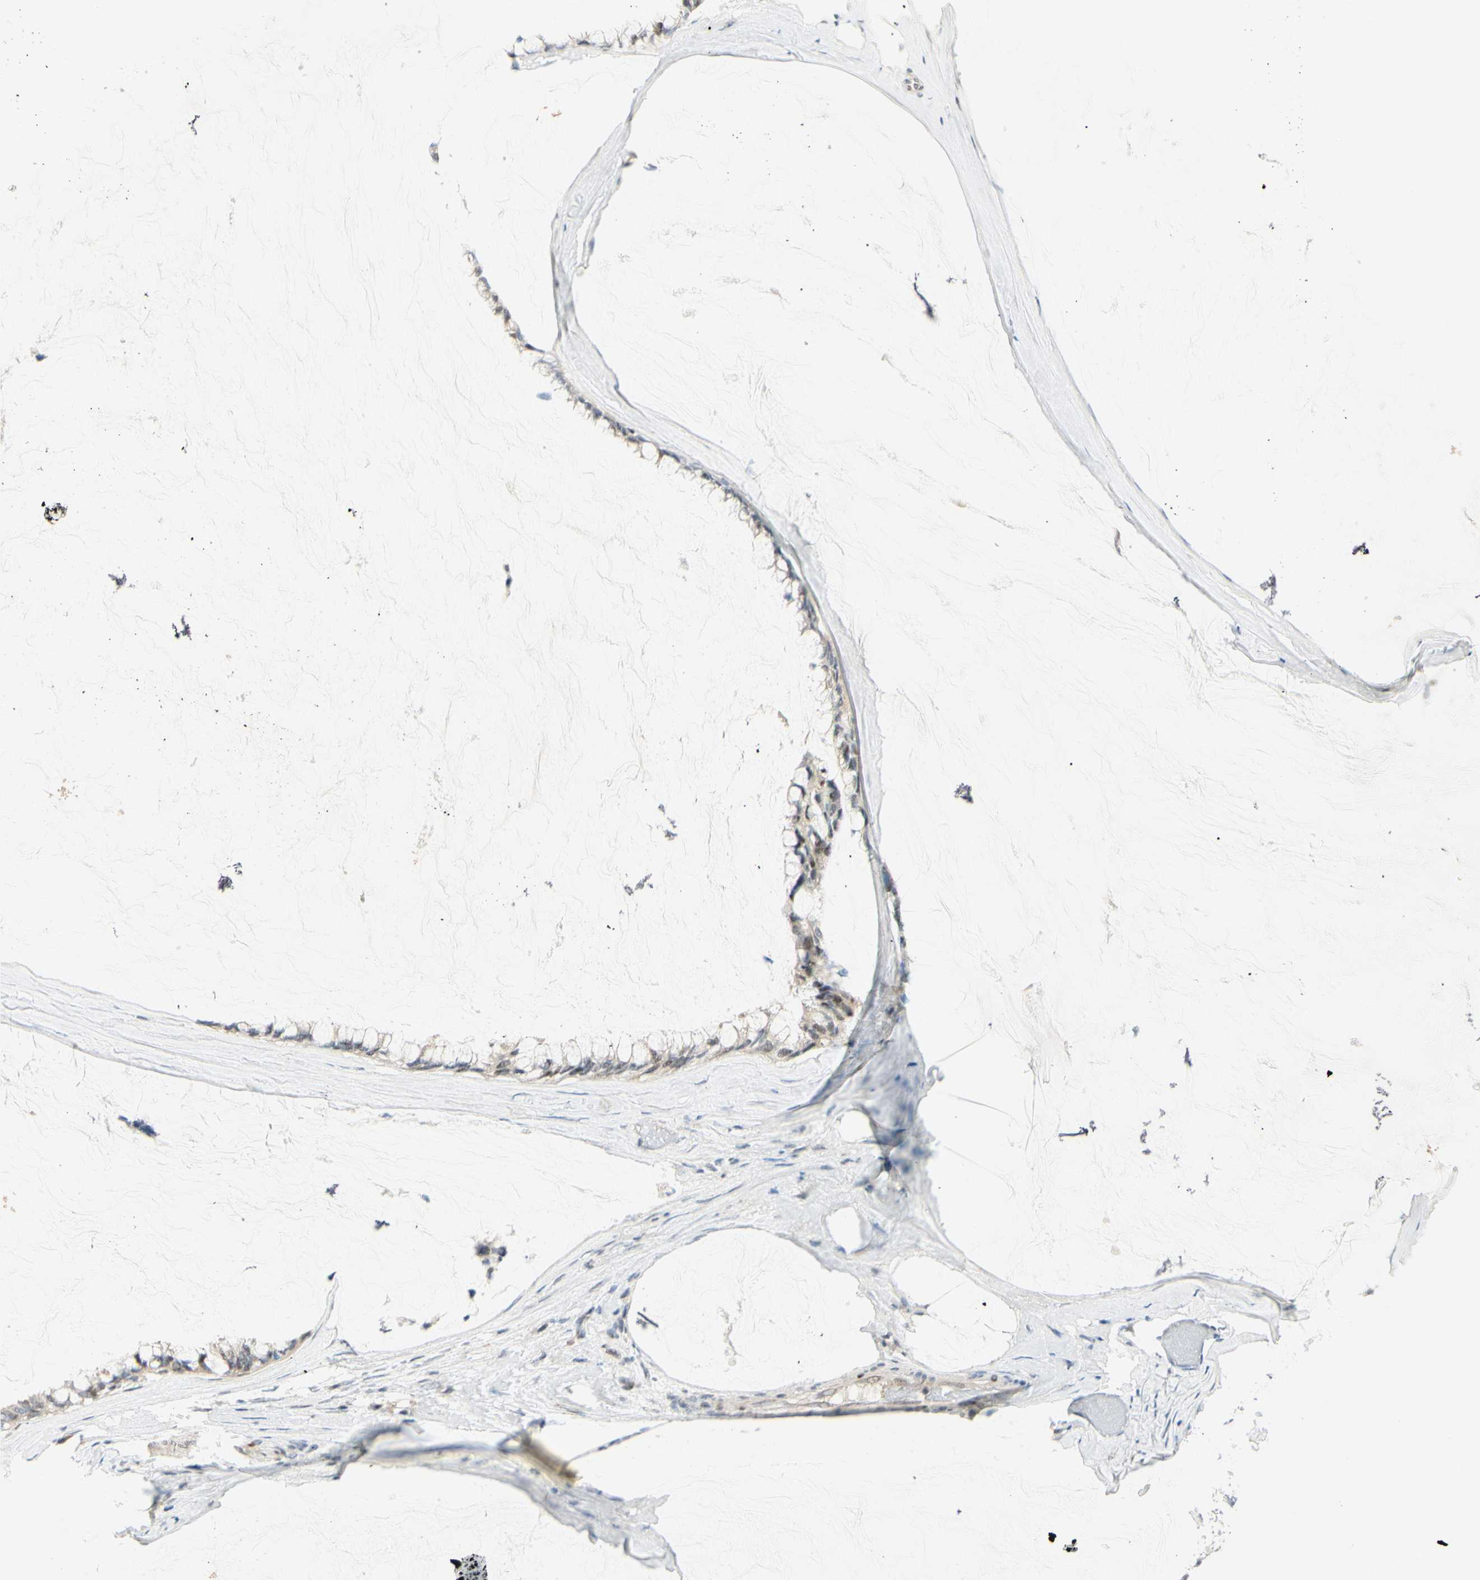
{"staining": {"intensity": "weak", "quantity": "<25%", "location": "nuclear"}, "tissue": "ovarian cancer", "cell_type": "Tumor cells", "image_type": "cancer", "snomed": [{"axis": "morphology", "description": "Cystadenocarcinoma, mucinous, NOS"}, {"axis": "topography", "description": "Ovary"}], "caption": "Protein analysis of ovarian mucinous cystadenocarcinoma shows no significant positivity in tumor cells.", "gene": "B4GALNT1", "patient": {"sex": "female", "age": 39}}